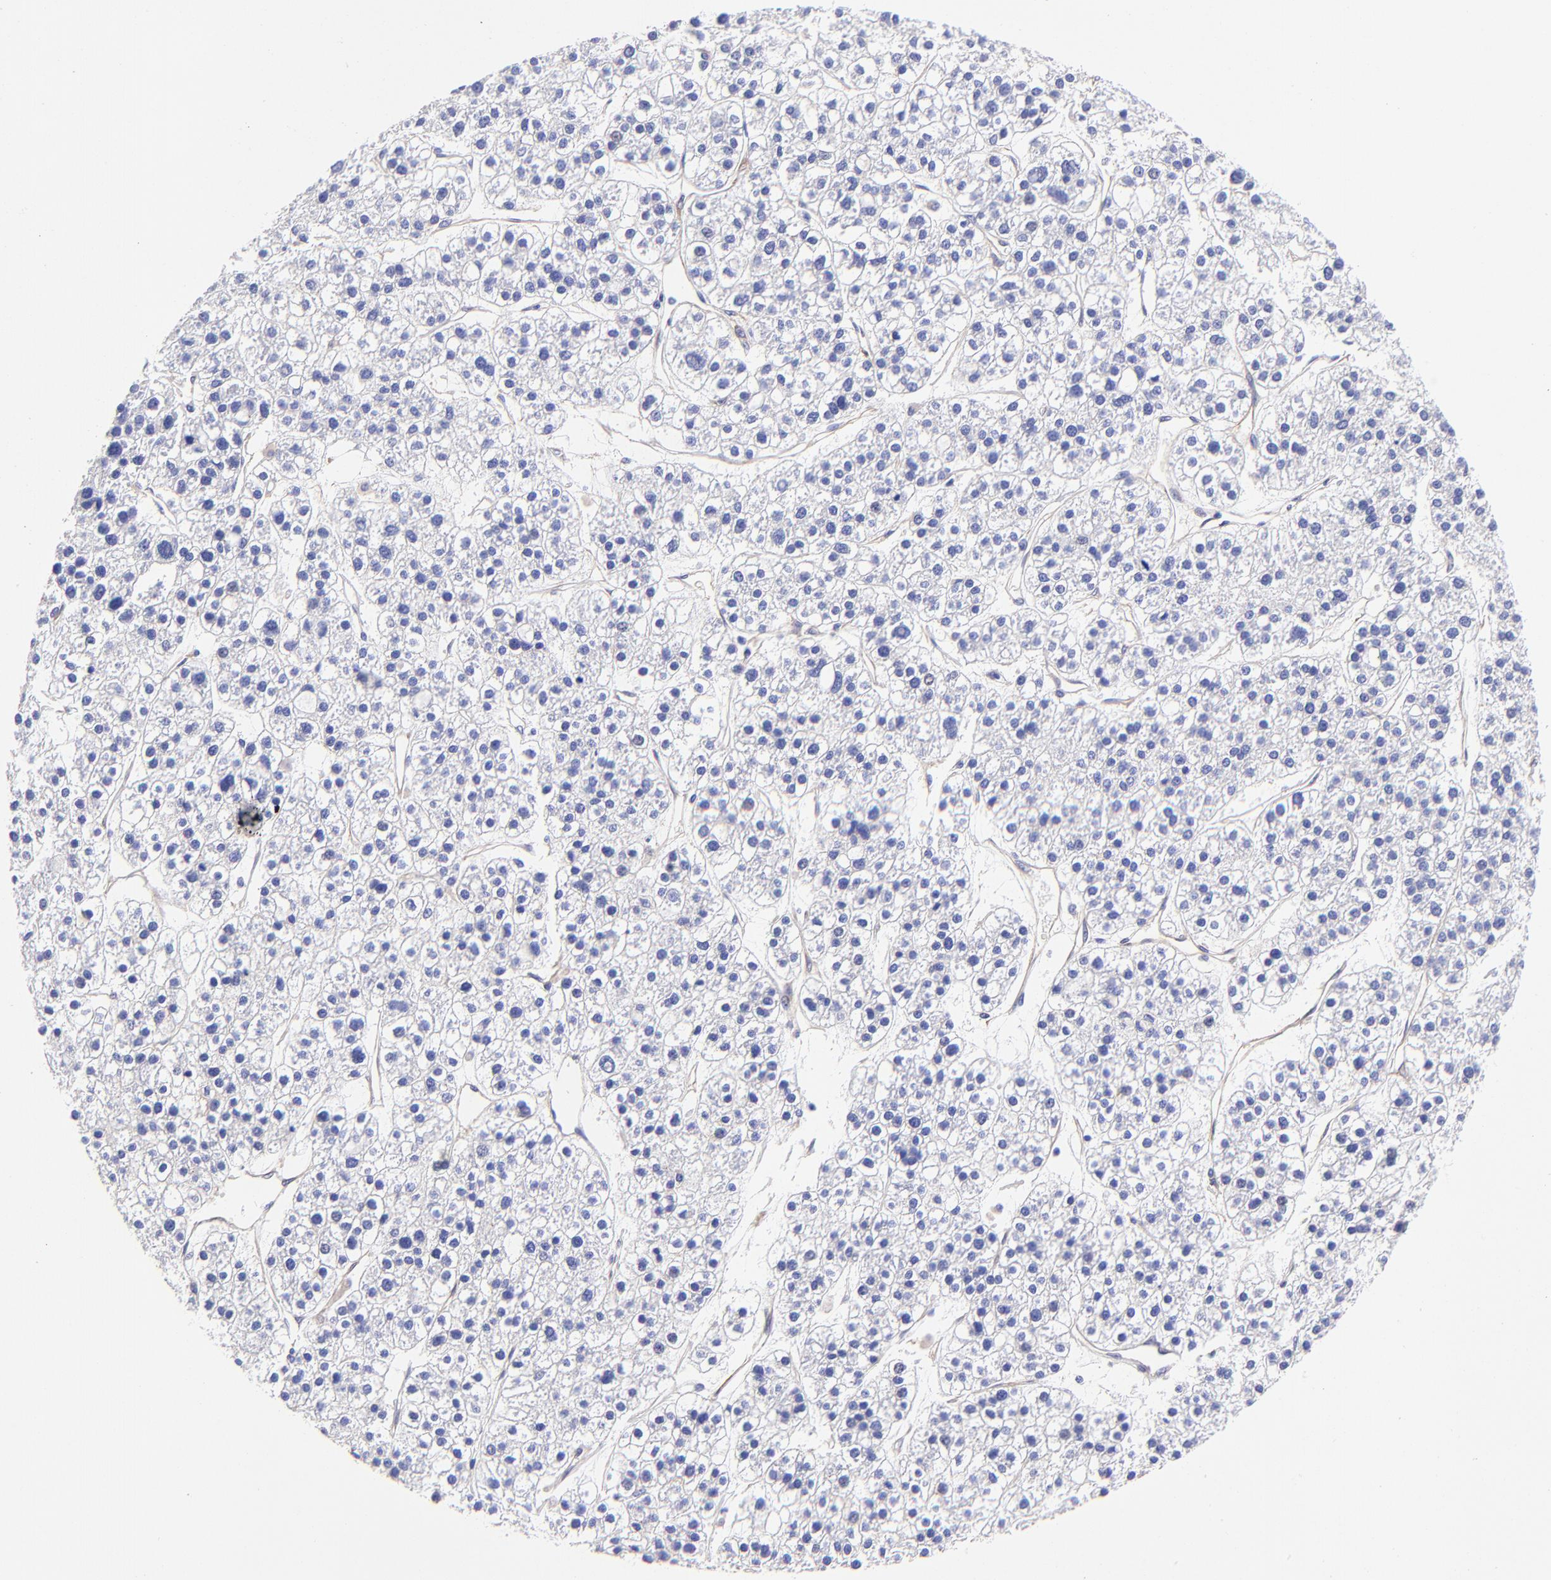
{"staining": {"intensity": "negative", "quantity": "none", "location": "none"}, "tissue": "liver cancer", "cell_type": "Tumor cells", "image_type": "cancer", "snomed": [{"axis": "morphology", "description": "Carcinoma, Hepatocellular, NOS"}, {"axis": "topography", "description": "Liver"}], "caption": "Liver cancer (hepatocellular carcinoma) was stained to show a protein in brown. There is no significant expression in tumor cells.", "gene": "PPFIBP1", "patient": {"sex": "female", "age": 85}}